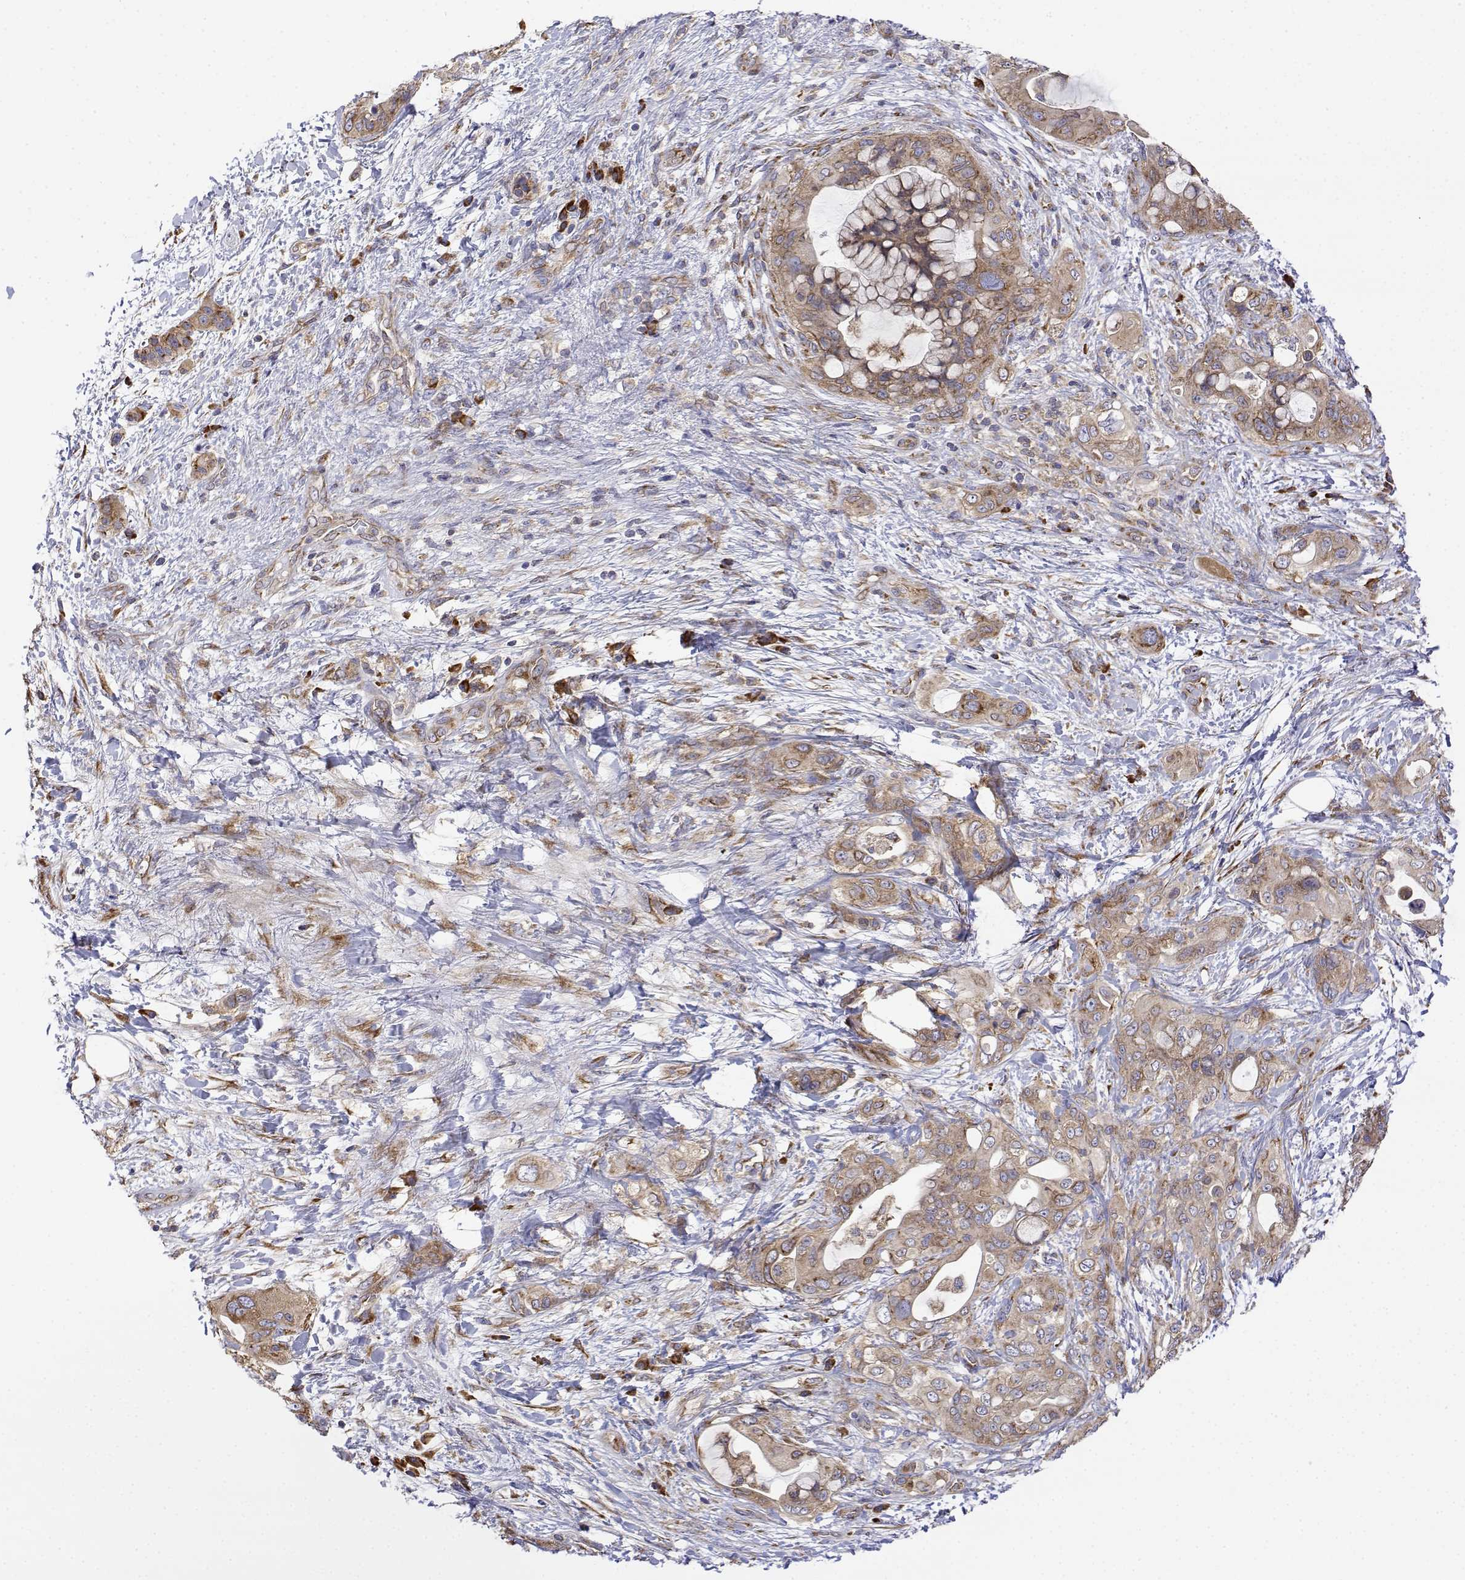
{"staining": {"intensity": "weak", "quantity": ">75%", "location": "cytoplasmic/membranous"}, "tissue": "pancreatic cancer", "cell_type": "Tumor cells", "image_type": "cancer", "snomed": [{"axis": "morphology", "description": "Adenocarcinoma, NOS"}, {"axis": "topography", "description": "Pancreas"}], "caption": "An immunohistochemistry (IHC) histopathology image of neoplastic tissue is shown. Protein staining in brown highlights weak cytoplasmic/membranous positivity in pancreatic adenocarcinoma within tumor cells. The staining was performed using DAB to visualize the protein expression in brown, while the nuclei were stained in blue with hematoxylin (Magnification: 20x).", "gene": "EEF1G", "patient": {"sex": "male", "age": 71}}